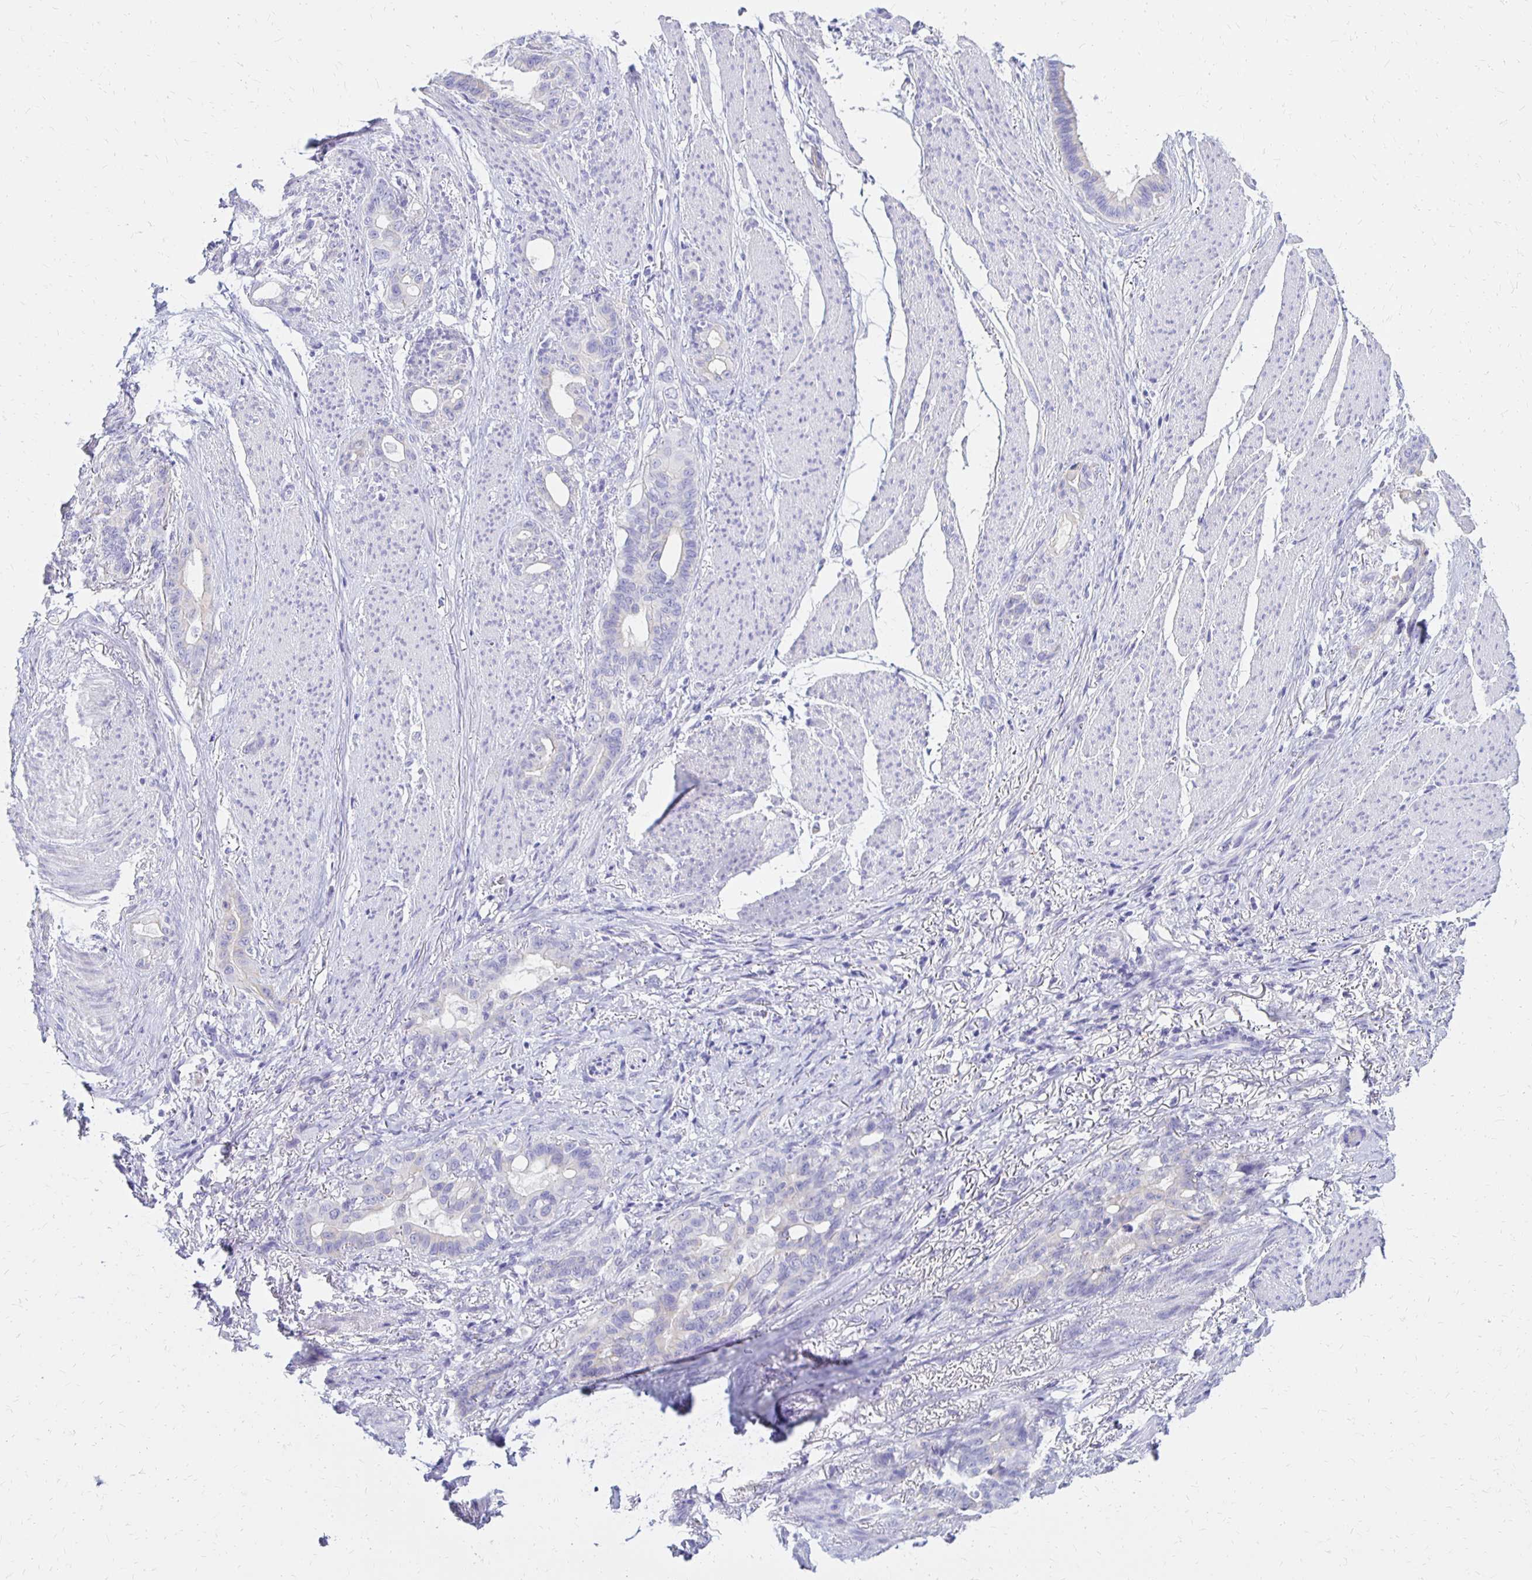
{"staining": {"intensity": "negative", "quantity": "none", "location": "none"}, "tissue": "stomach cancer", "cell_type": "Tumor cells", "image_type": "cancer", "snomed": [{"axis": "morphology", "description": "Normal tissue, NOS"}, {"axis": "morphology", "description": "Adenocarcinoma, NOS"}, {"axis": "topography", "description": "Esophagus"}, {"axis": "topography", "description": "Stomach, upper"}], "caption": "An image of human adenocarcinoma (stomach) is negative for staining in tumor cells.", "gene": "FNTB", "patient": {"sex": "male", "age": 62}}